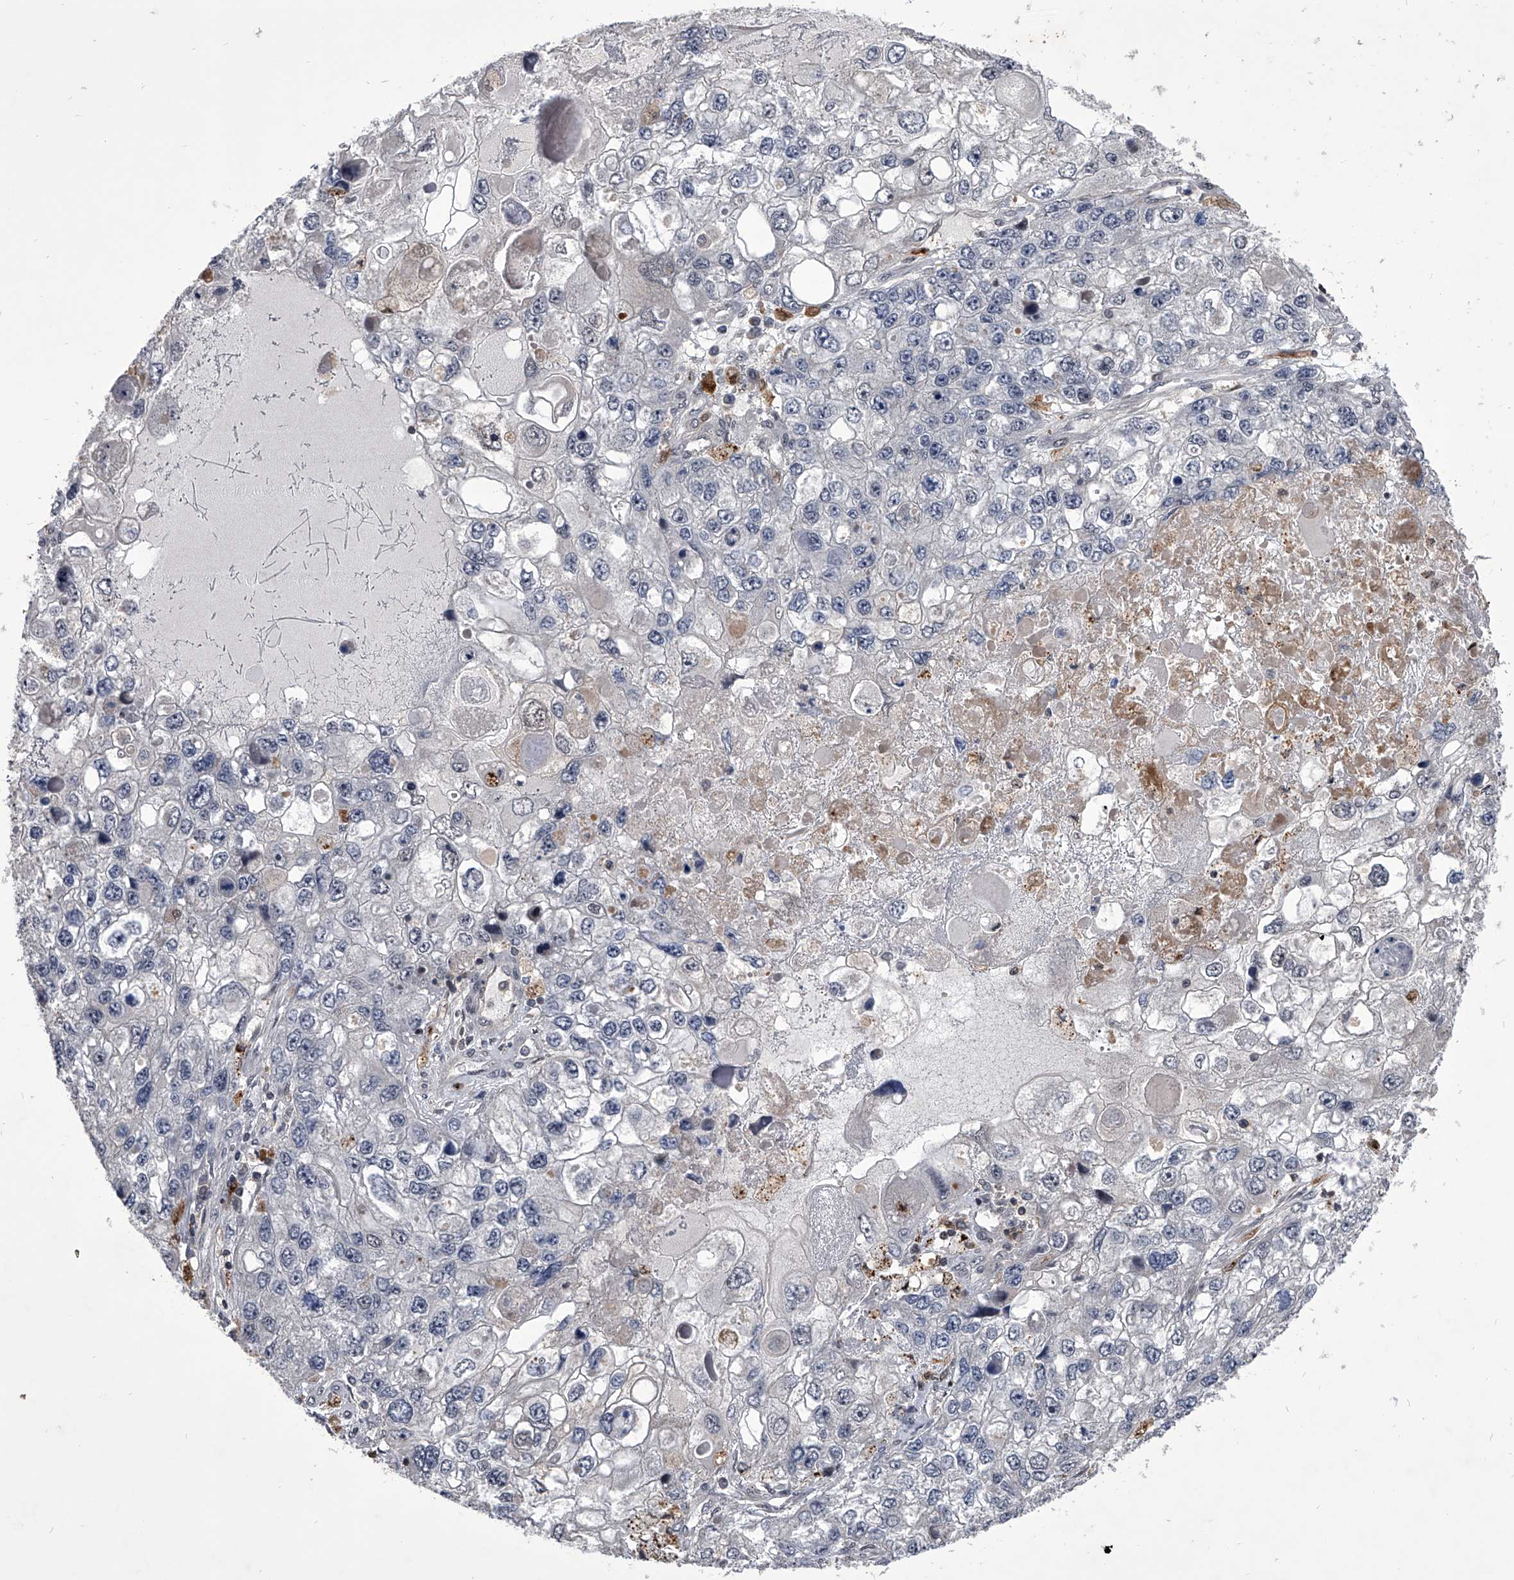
{"staining": {"intensity": "negative", "quantity": "none", "location": "none"}, "tissue": "endometrial cancer", "cell_type": "Tumor cells", "image_type": "cancer", "snomed": [{"axis": "morphology", "description": "Adenocarcinoma, NOS"}, {"axis": "topography", "description": "Endometrium"}], "caption": "High power microscopy micrograph of an immunohistochemistry (IHC) histopathology image of endometrial adenocarcinoma, revealing no significant expression in tumor cells. The staining was performed using DAB to visualize the protein expression in brown, while the nuclei were stained in blue with hematoxylin (Magnification: 20x).", "gene": "CMTR1", "patient": {"sex": "female", "age": 49}}